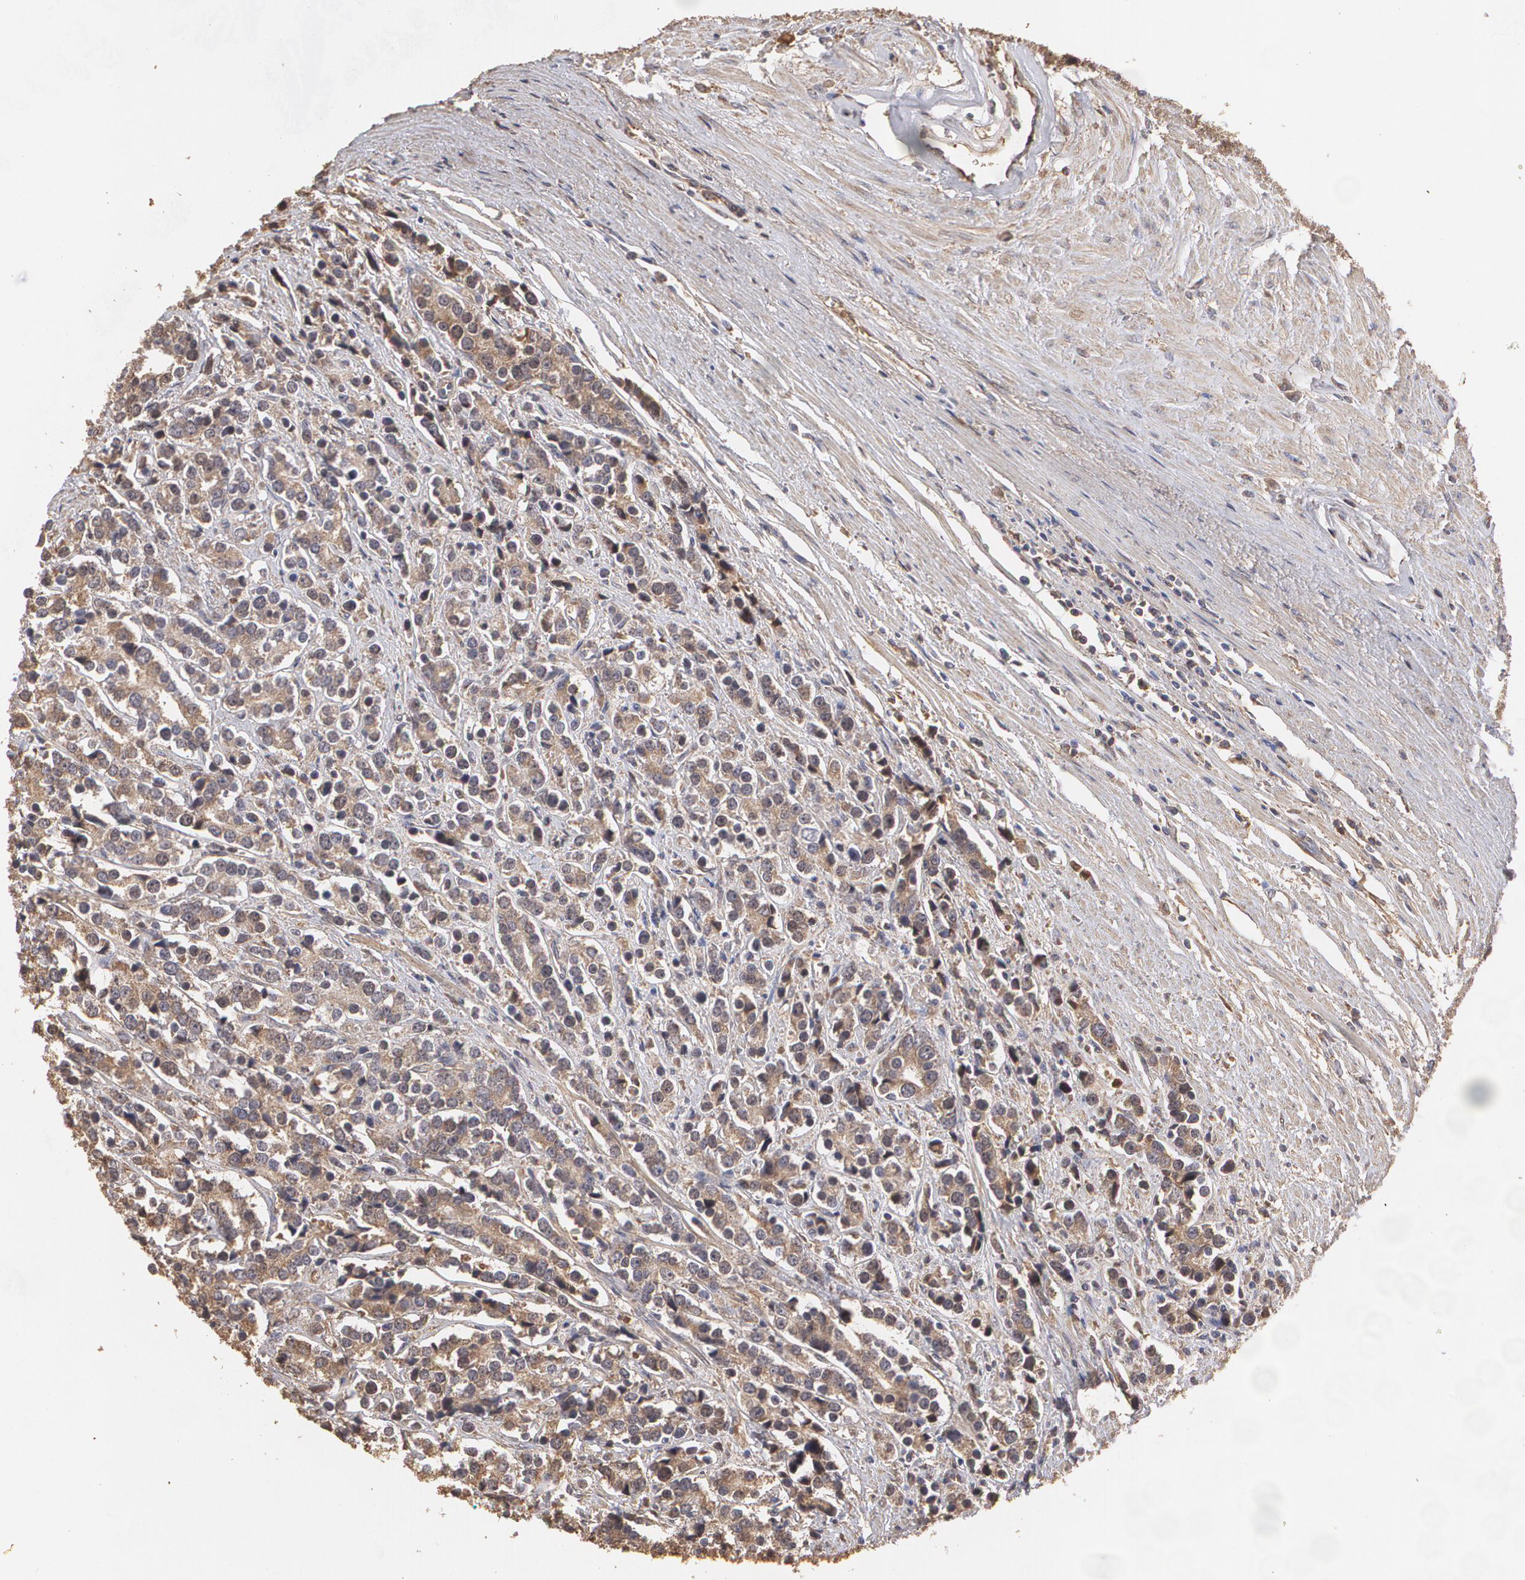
{"staining": {"intensity": "weak", "quantity": ">75%", "location": "cytoplasmic/membranous"}, "tissue": "prostate cancer", "cell_type": "Tumor cells", "image_type": "cancer", "snomed": [{"axis": "morphology", "description": "Adenocarcinoma, High grade"}, {"axis": "topography", "description": "Prostate"}], "caption": "Adenocarcinoma (high-grade) (prostate) tissue reveals weak cytoplasmic/membranous staining in about >75% of tumor cells", "gene": "PON1", "patient": {"sex": "male", "age": 71}}